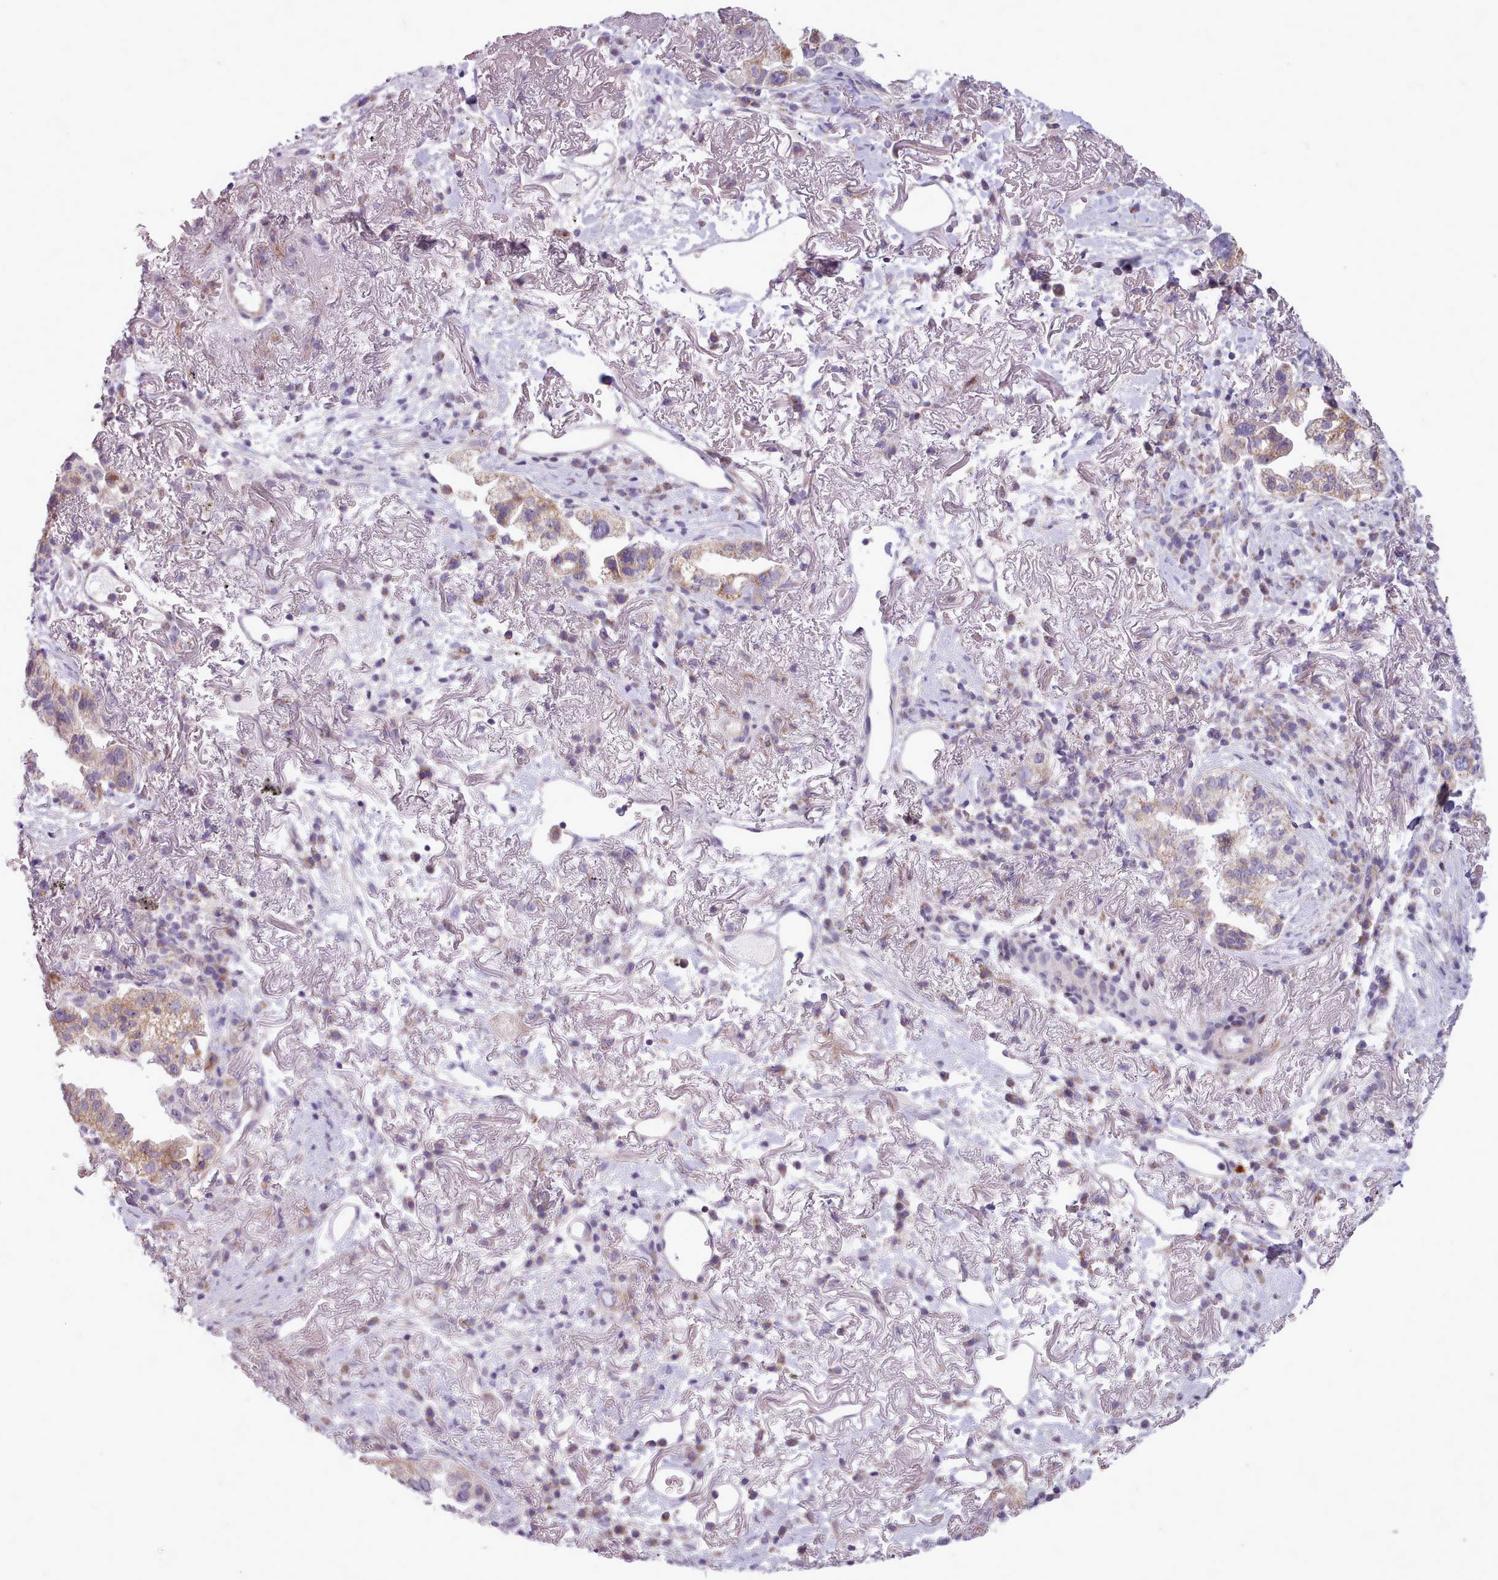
{"staining": {"intensity": "moderate", "quantity": "25%-75%", "location": "cytoplasmic/membranous"}, "tissue": "lung cancer", "cell_type": "Tumor cells", "image_type": "cancer", "snomed": [{"axis": "morphology", "description": "Adenocarcinoma, NOS"}, {"axis": "topography", "description": "Lung"}], "caption": "Moderate cytoplasmic/membranous staining for a protein is appreciated in approximately 25%-75% of tumor cells of lung cancer (adenocarcinoma) using IHC.", "gene": "AVL9", "patient": {"sex": "female", "age": 69}}